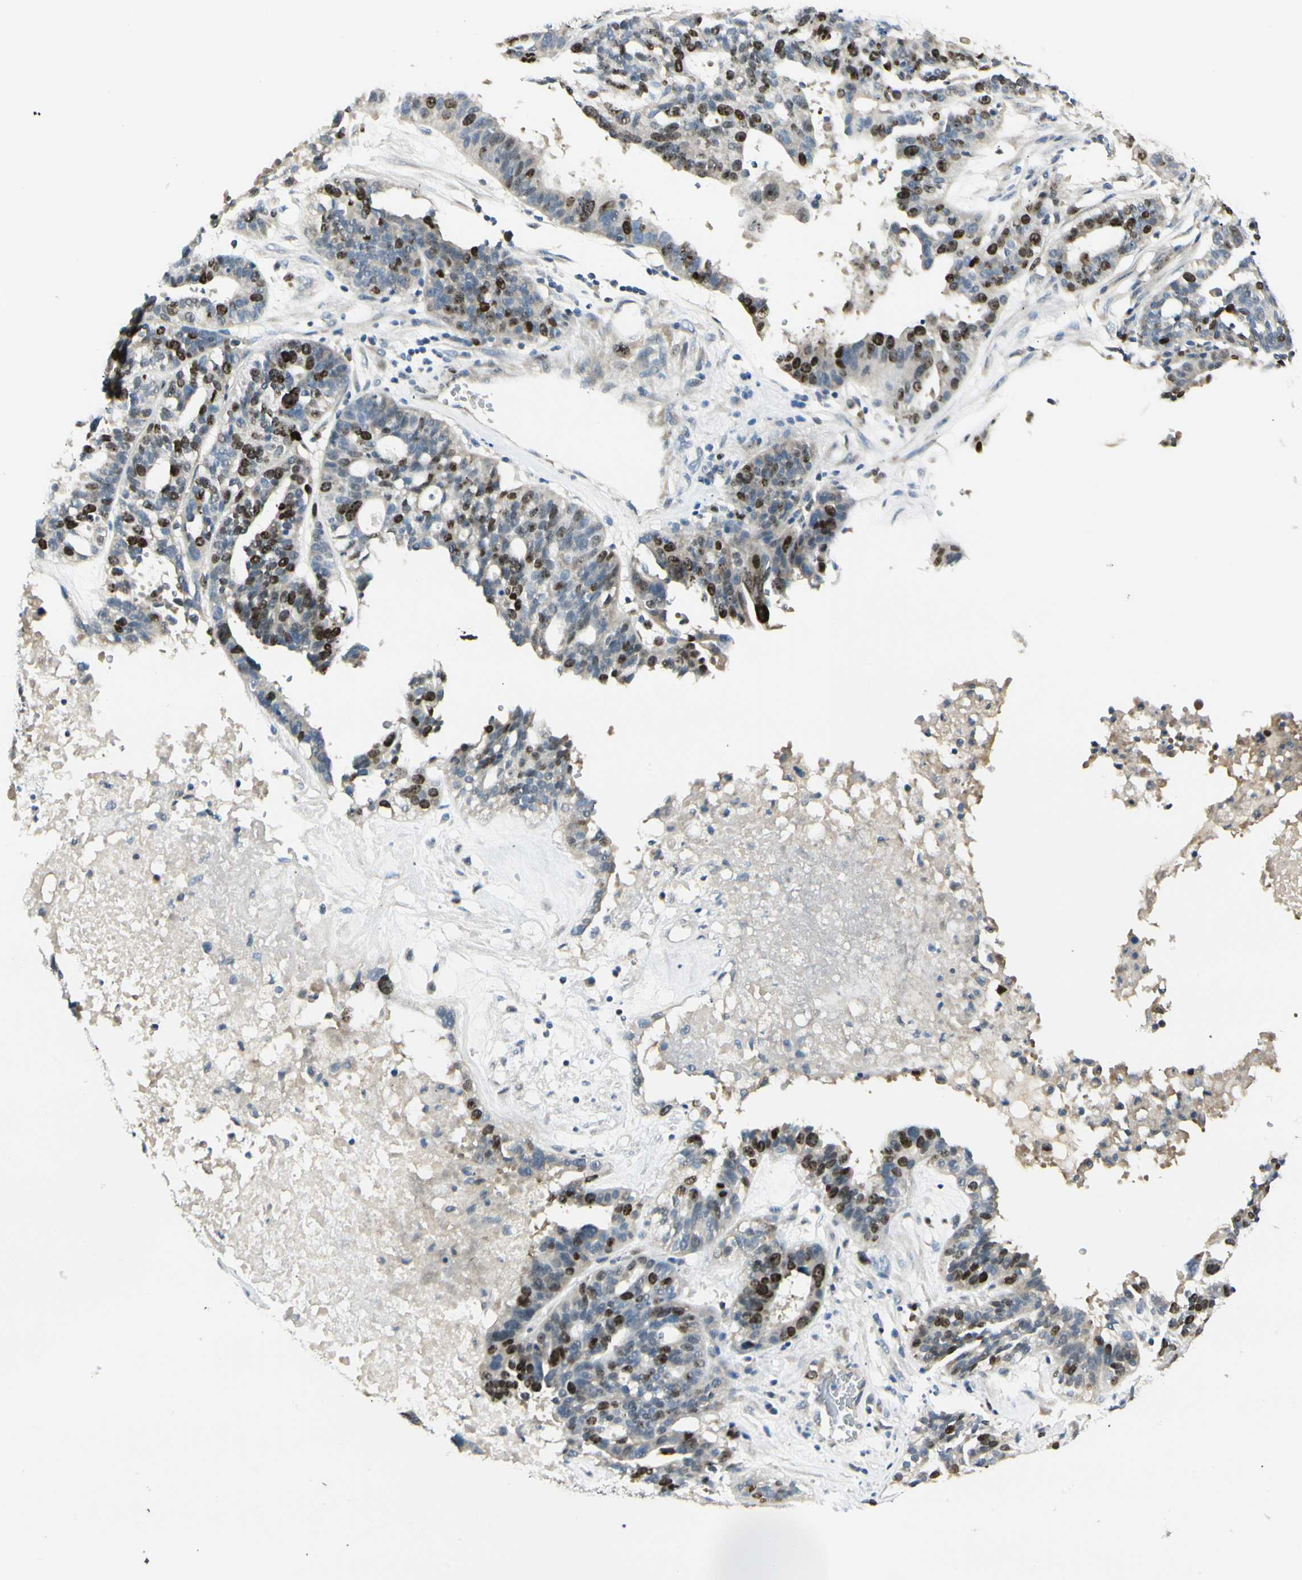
{"staining": {"intensity": "strong", "quantity": "25%-75%", "location": "nuclear"}, "tissue": "ovarian cancer", "cell_type": "Tumor cells", "image_type": "cancer", "snomed": [{"axis": "morphology", "description": "Cystadenocarcinoma, serous, NOS"}, {"axis": "topography", "description": "Ovary"}], "caption": "IHC of ovarian serous cystadenocarcinoma shows high levels of strong nuclear staining in approximately 25%-75% of tumor cells.", "gene": "PITX1", "patient": {"sex": "female", "age": 59}}